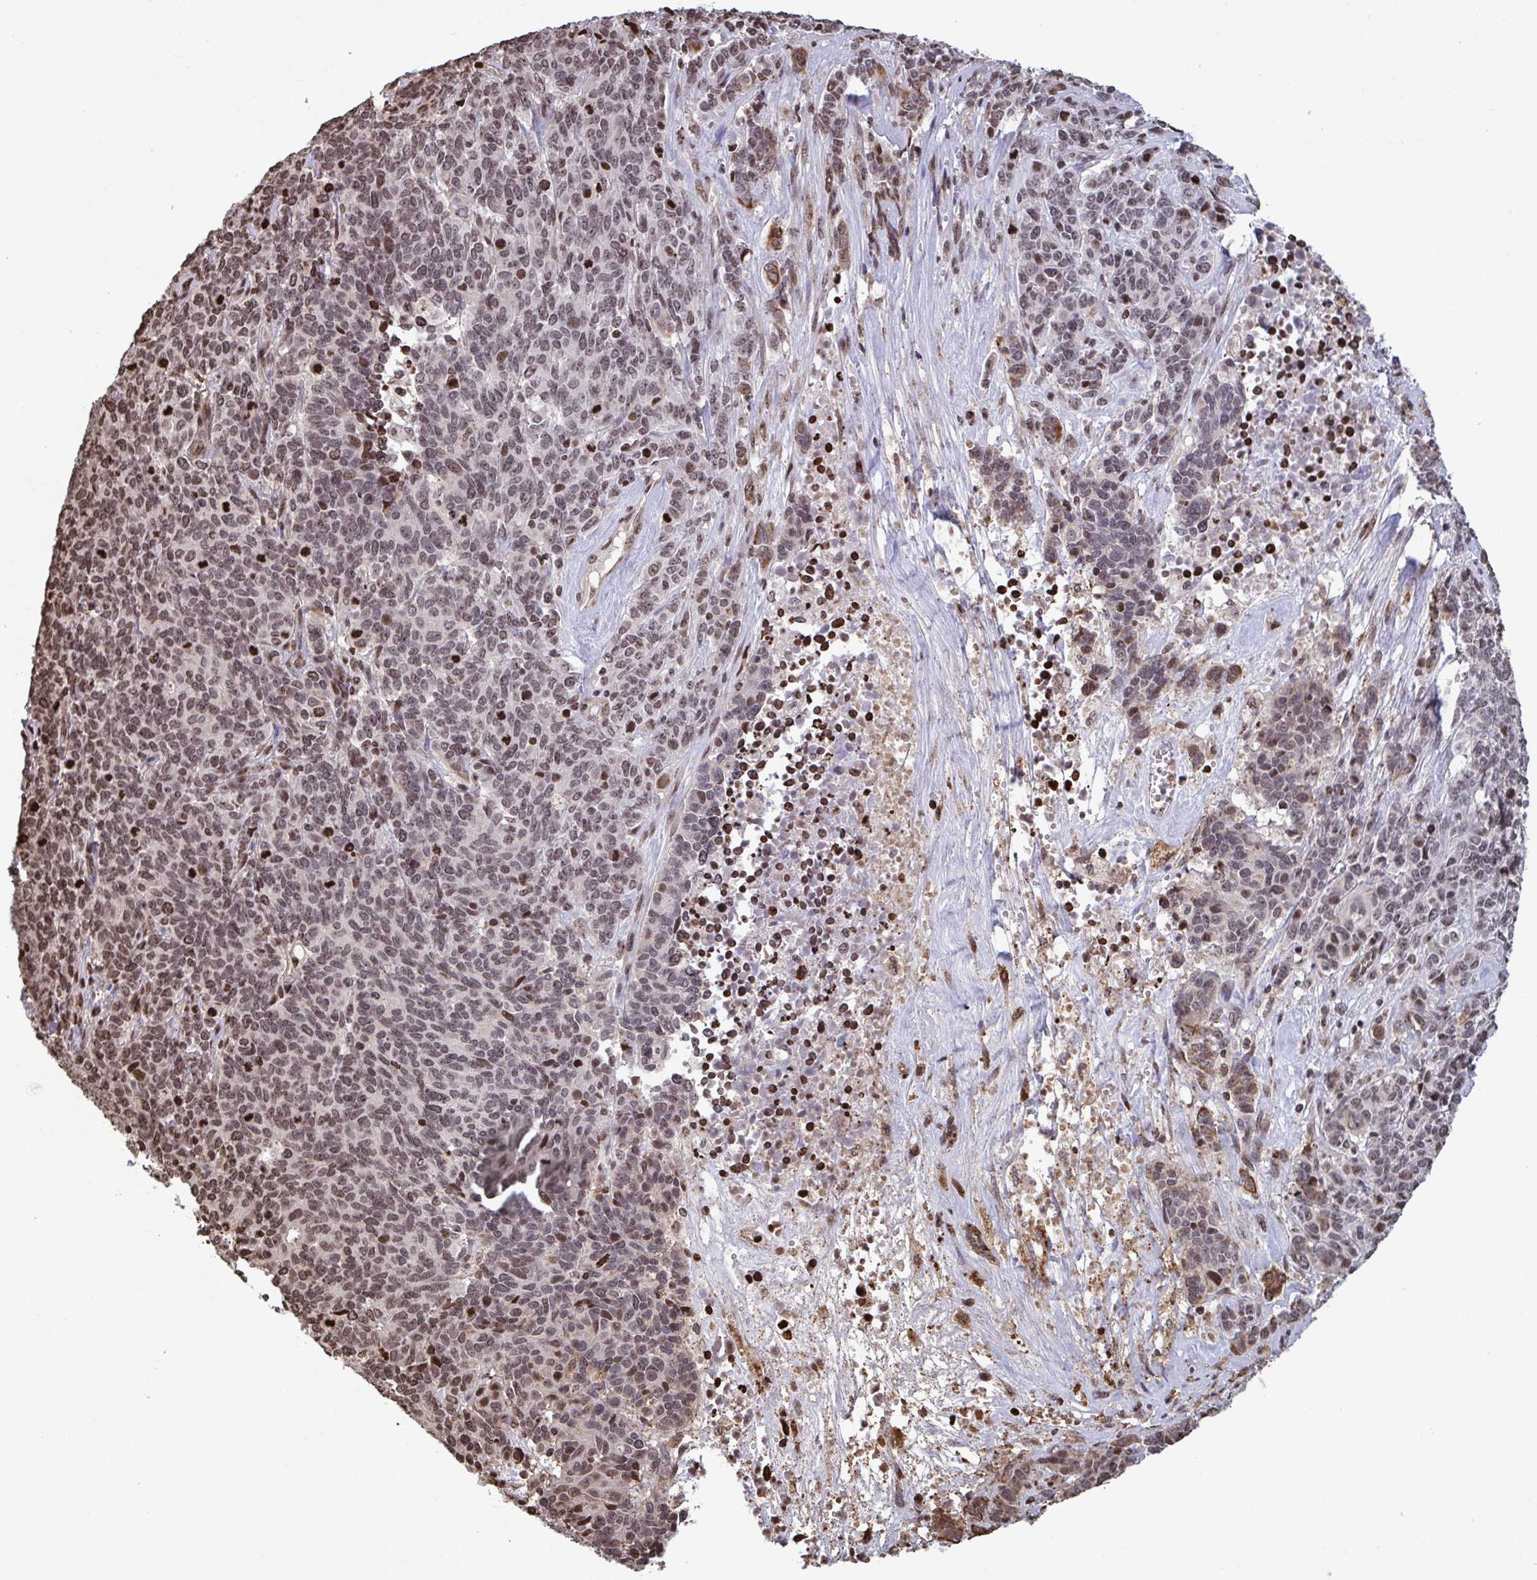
{"staining": {"intensity": "moderate", "quantity": ">75%", "location": "nuclear"}, "tissue": "cervical cancer", "cell_type": "Tumor cells", "image_type": "cancer", "snomed": [{"axis": "morphology", "description": "Squamous cell carcinoma, NOS"}, {"axis": "topography", "description": "Cervix"}], "caption": "An immunohistochemistry photomicrograph of neoplastic tissue is shown. Protein staining in brown highlights moderate nuclear positivity in cervical squamous cell carcinoma within tumor cells.", "gene": "PELI2", "patient": {"sex": "female", "age": 60}}